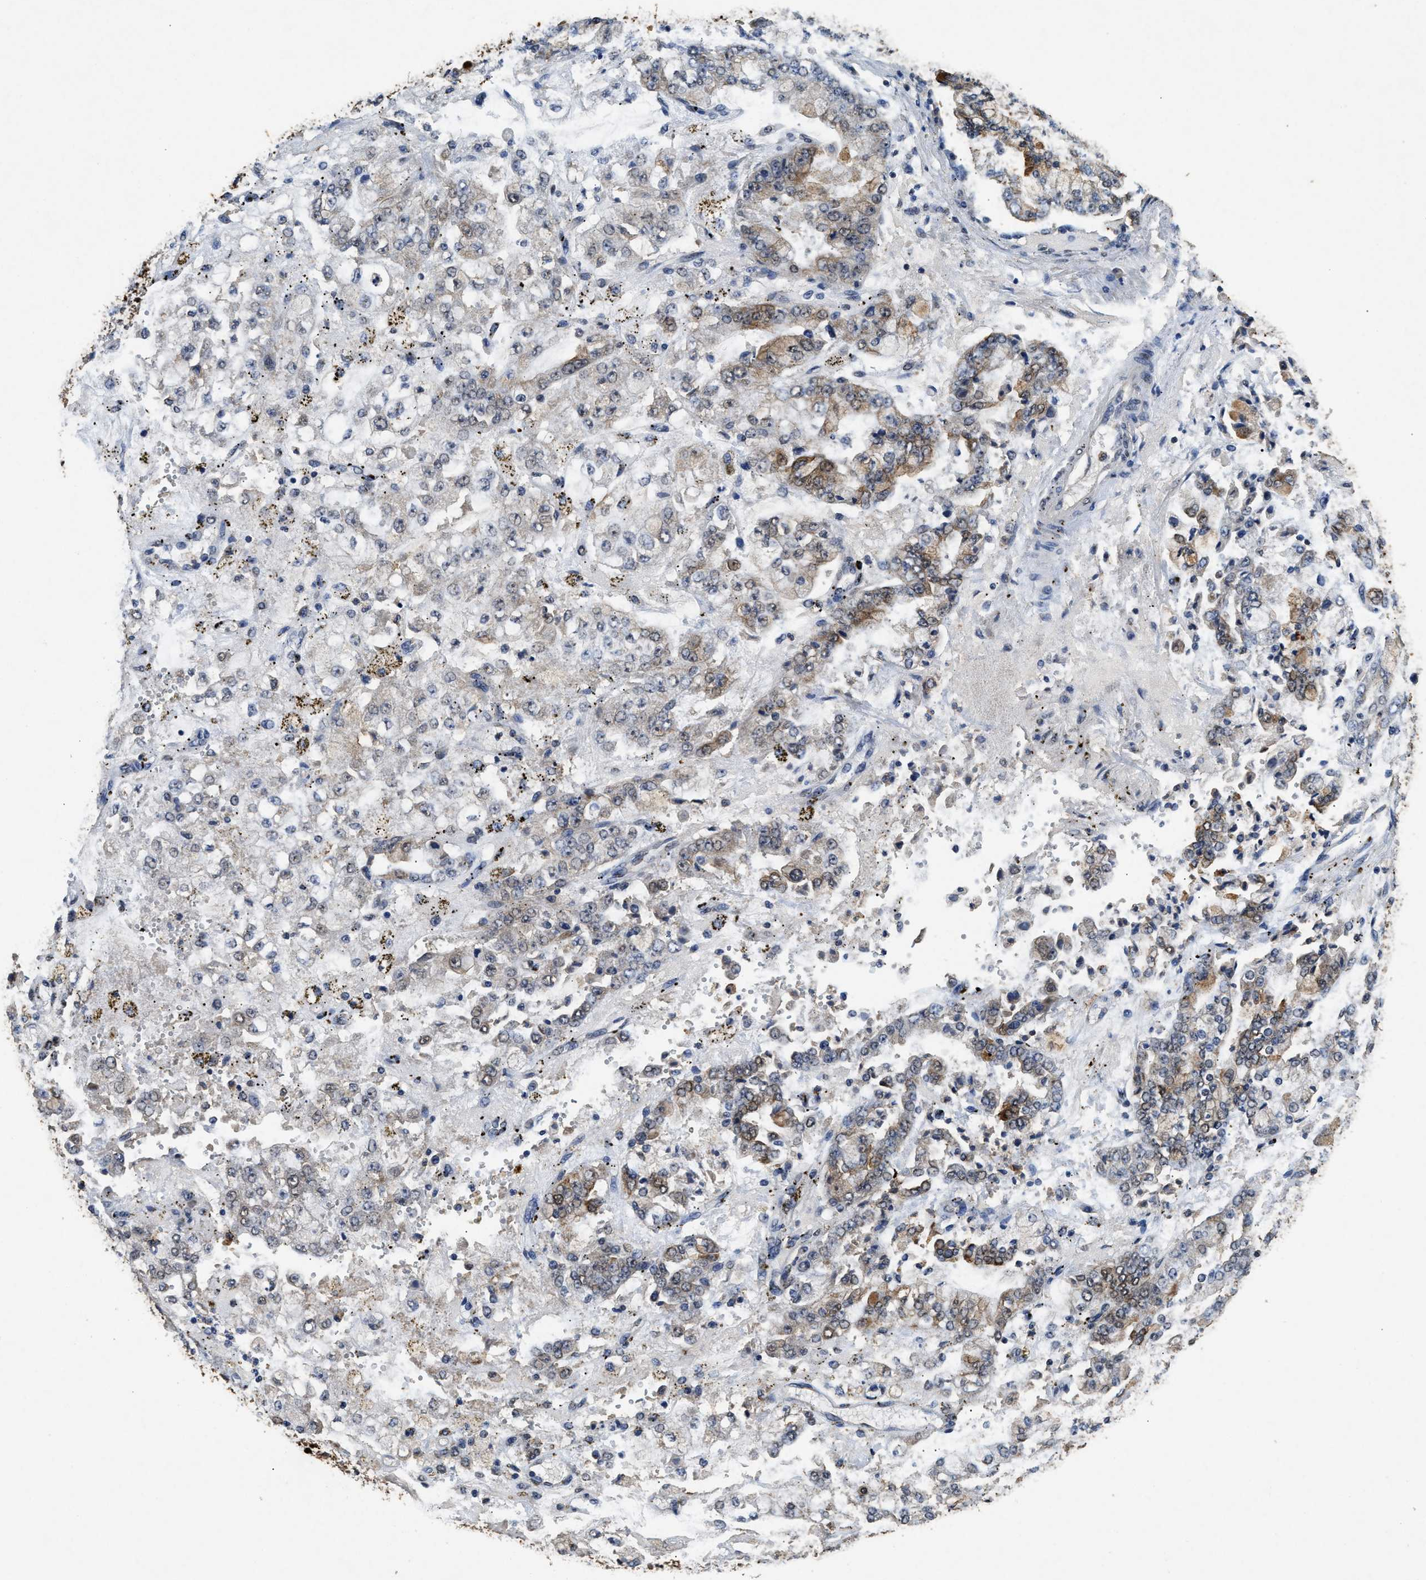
{"staining": {"intensity": "moderate", "quantity": "25%-75%", "location": "cytoplasmic/membranous"}, "tissue": "stomach cancer", "cell_type": "Tumor cells", "image_type": "cancer", "snomed": [{"axis": "morphology", "description": "Adenocarcinoma, NOS"}, {"axis": "topography", "description": "Stomach"}], "caption": "Immunohistochemistry (IHC) histopathology image of human stomach cancer (adenocarcinoma) stained for a protein (brown), which exhibits medium levels of moderate cytoplasmic/membranous positivity in approximately 25%-75% of tumor cells.", "gene": "CTNNA1", "patient": {"sex": "male", "age": 76}}